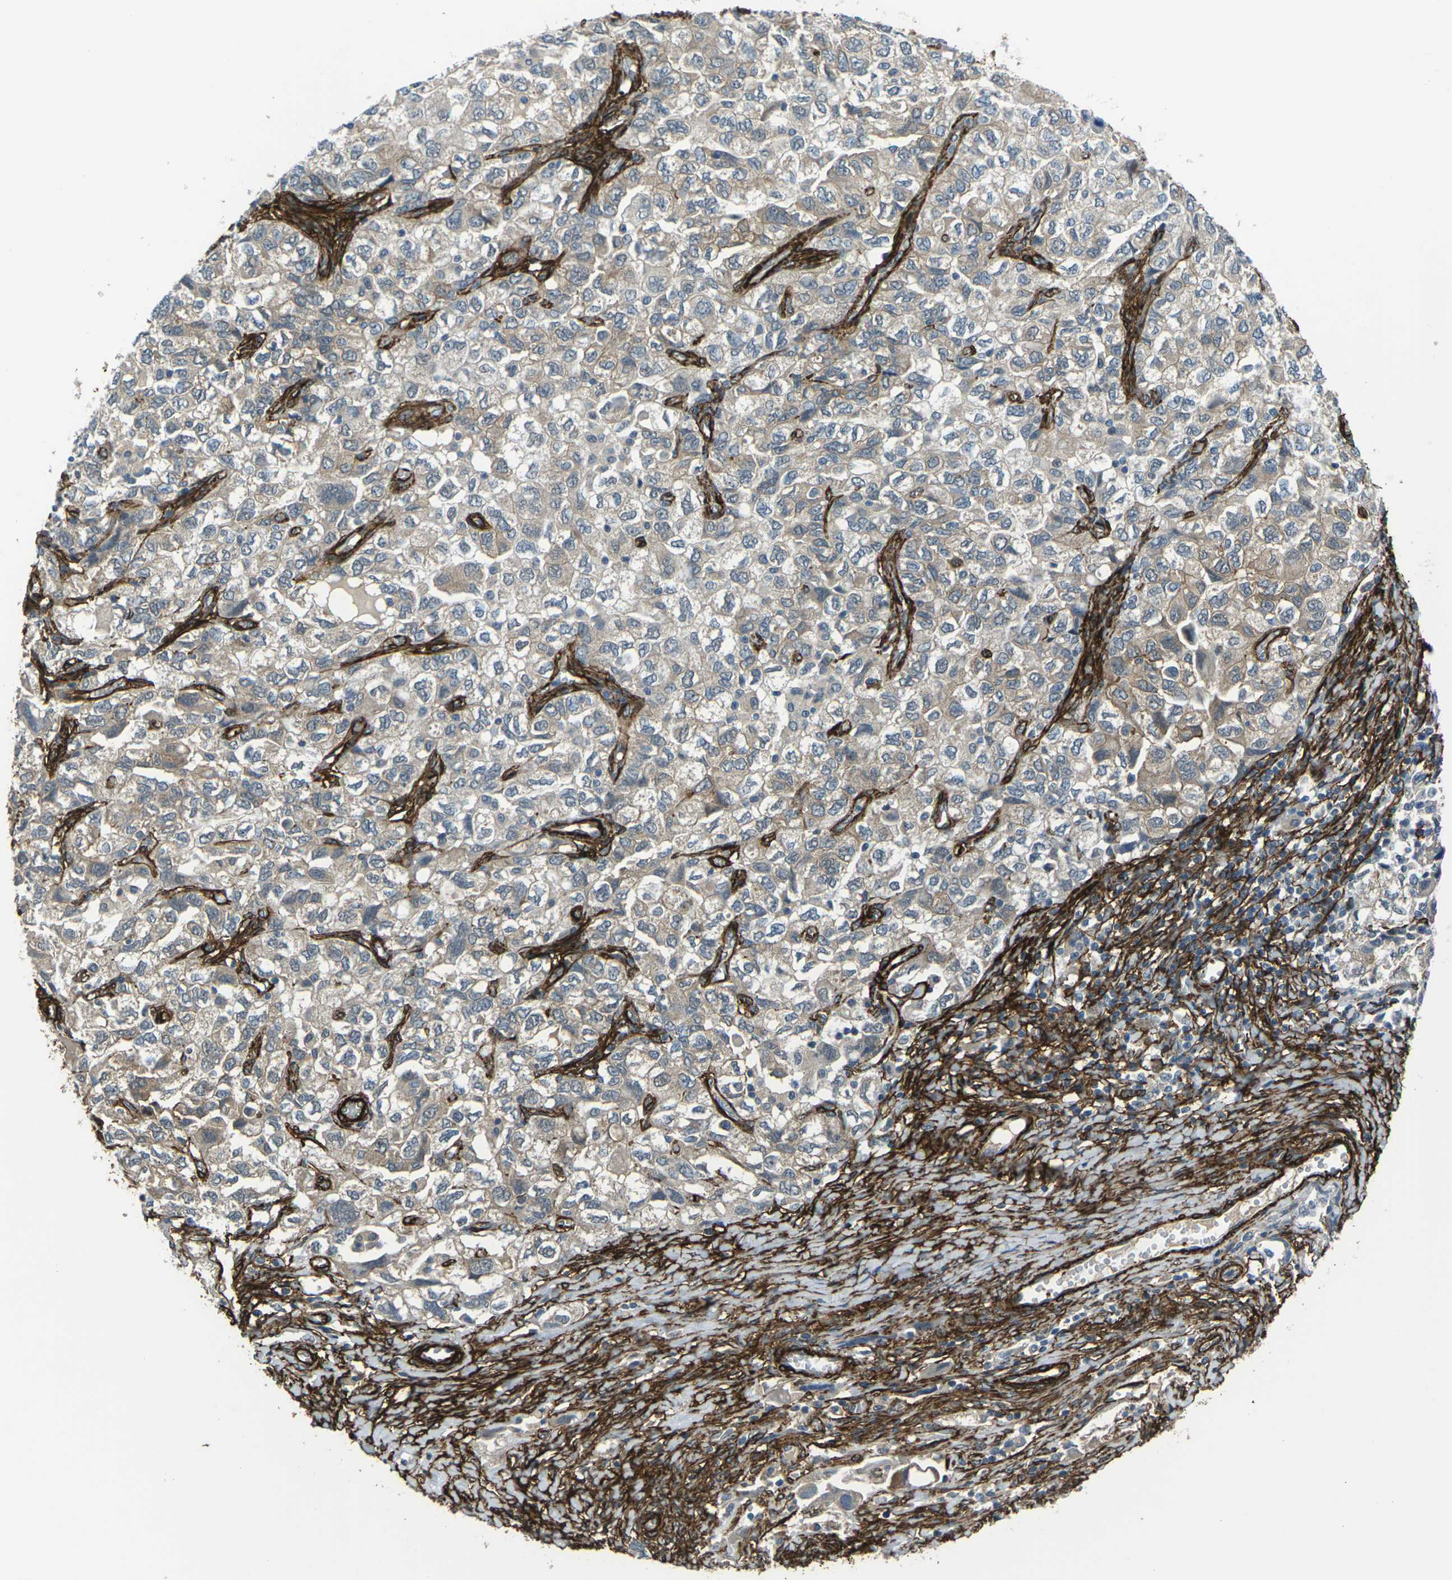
{"staining": {"intensity": "weak", "quantity": "<25%", "location": "cytoplasmic/membranous"}, "tissue": "ovarian cancer", "cell_type": "Tumor cells", "image_type": "cancer", "snomed": [{"axis": "morphology", "description": "Carcinoma, NOS"}, {"axis": "morphology", "description": "Cystadenocarcinoma, serous, NOS"}, {"axis": "topography", "description": "Ovary"}], "caption": "DAB immunohistochemical staining of ovarian cancer (serous cystadenocarcinoma) reveals no significant positivity in tumor cells.", "gene": "GRAMD1C", "patient": {"sex": "female", "age": 69}}